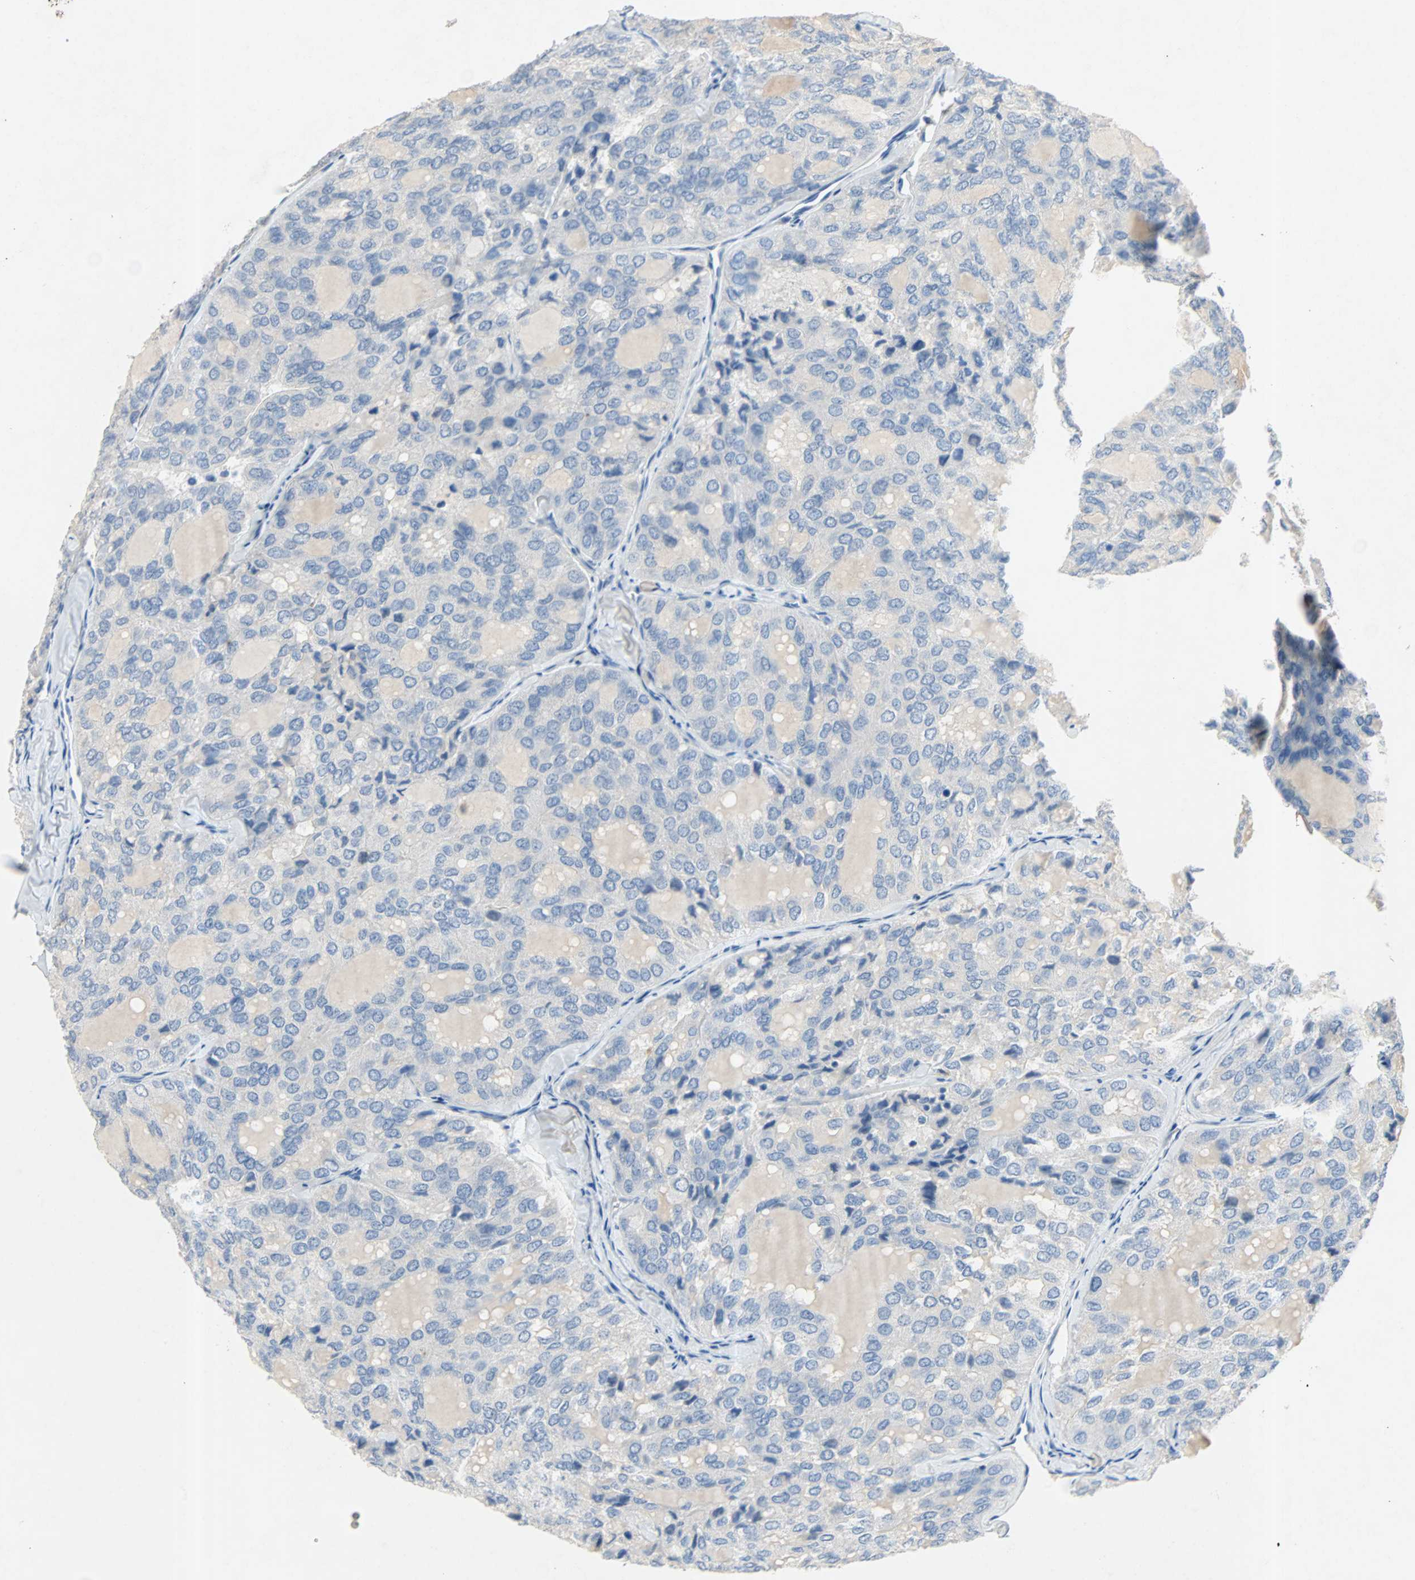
{"staining": {"intensity": "negative", "quantity": "none", "location": "none"}, "tissue": "thyroid cancer", "cell_type": "Tumor cells", "image_type": "cancer", "snomed": [{"axis": "morphology", "description": "Follicular adenoma carcinoma, NOS"}, {"axis": "topography", "description": "Thyroid gland"}], "caption": "Tumor cells are negative for protein expression in human thyroid cancer.", "gene": "PCDHB2", "patient": {"sex": "male", "age": 75}}